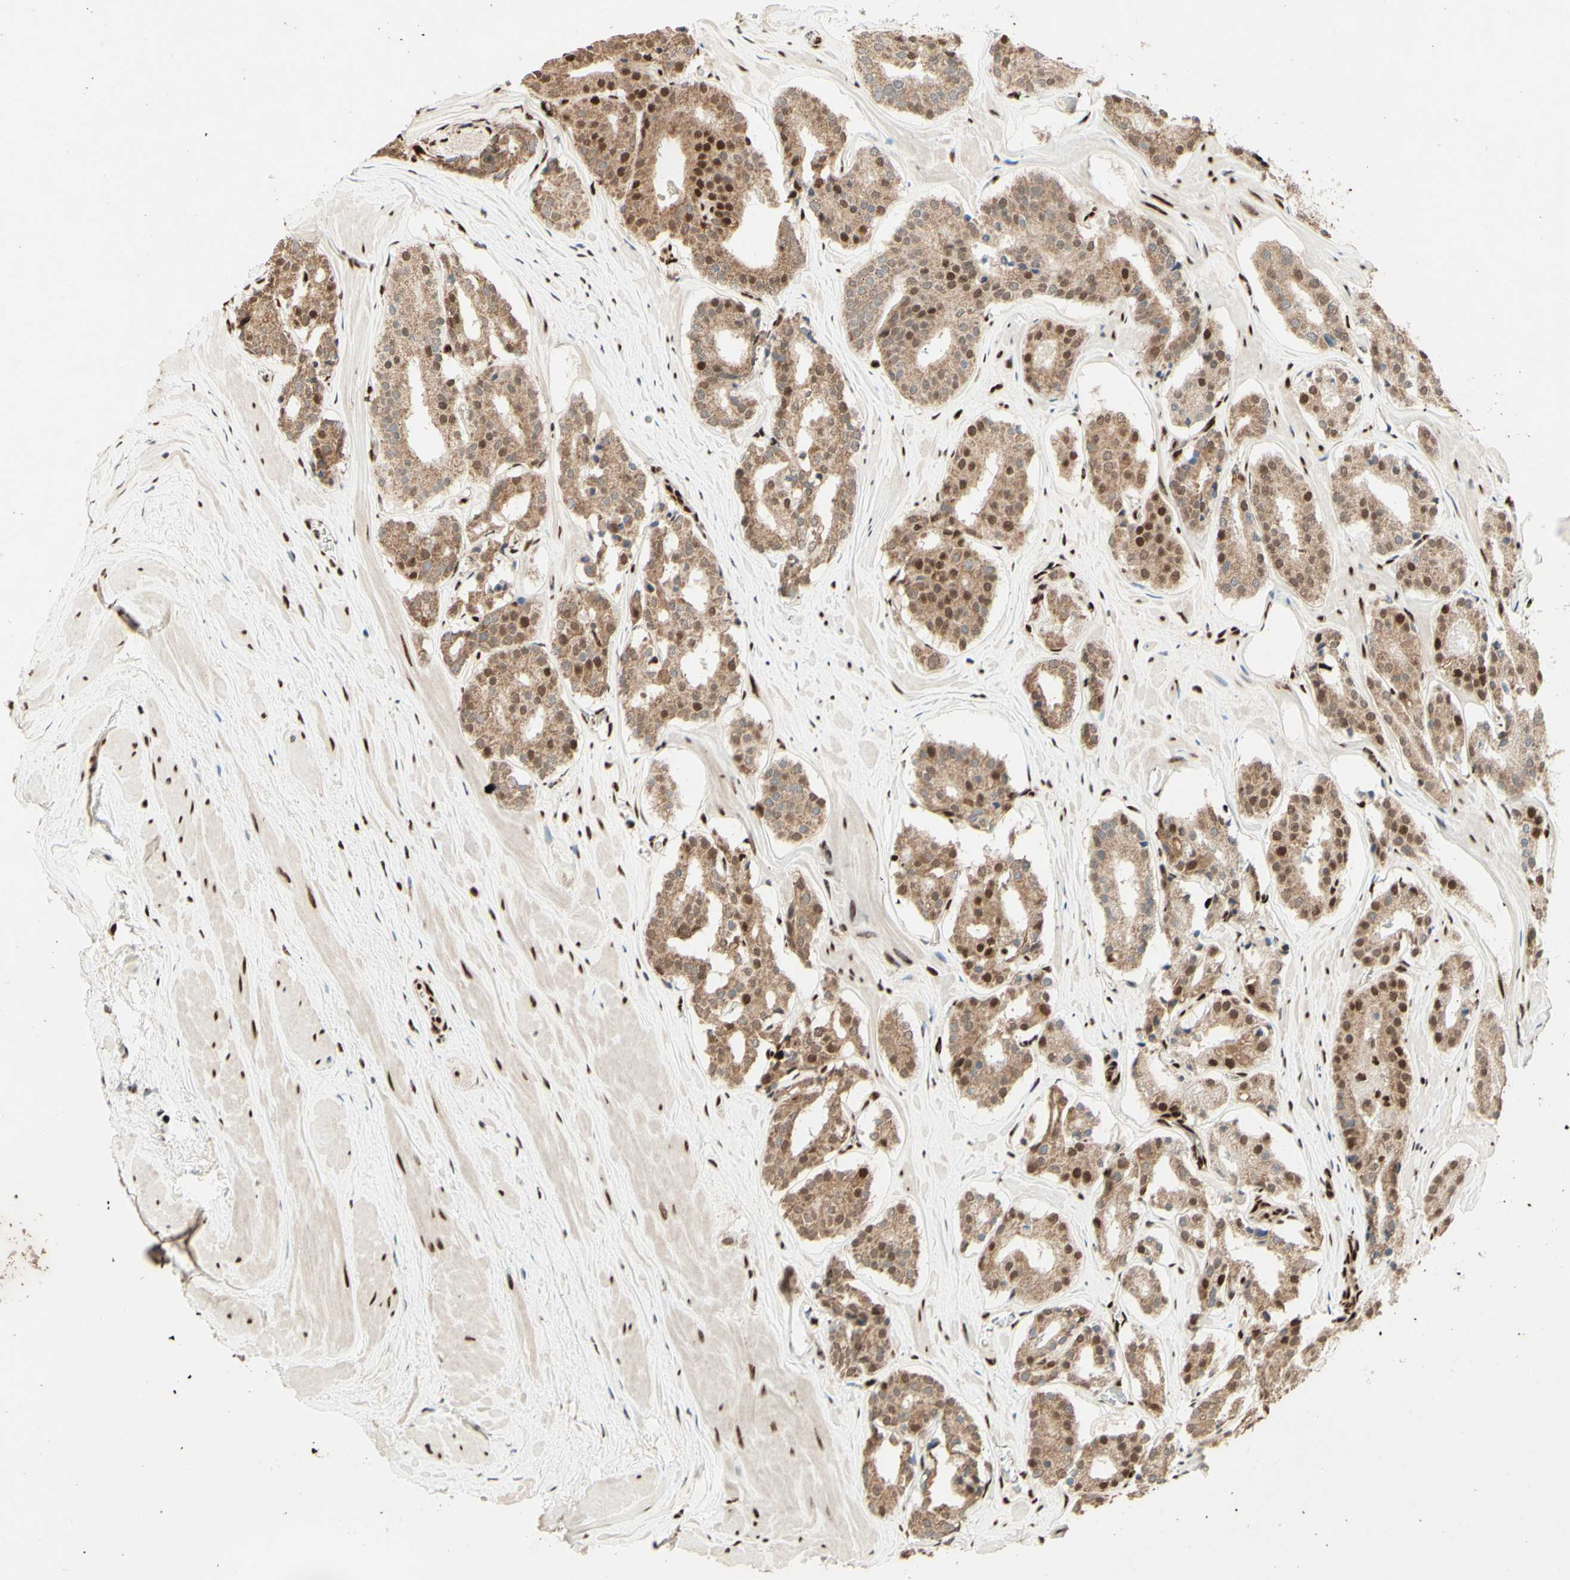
{"staining": {"intensity": "moderate", "quantity": "25%-75%", "location": "cytoplasmic/membranous,nuclear"}, "tissue": "prostate cancer", "cell_type": "Tumor cells", "image_type": "cancer", "snomed": [{"axis": "morphology", "description": "Adenocarcinoma, High grade"}, {"axis": "topography", "description": "Prostate"}], "caption": "Prostate cancer (high-grade adenocarcinoma) tissue displays moderate cytoplasmic/membranous and nuclear staining in about 25%-75% of tumor cells (DAB (3,3'-diaminobenzidine) = brown stain, brightfield microscopy at high magnification).", "gene": "NR3C1", "patient": {"sex": "male", "age": 60}}